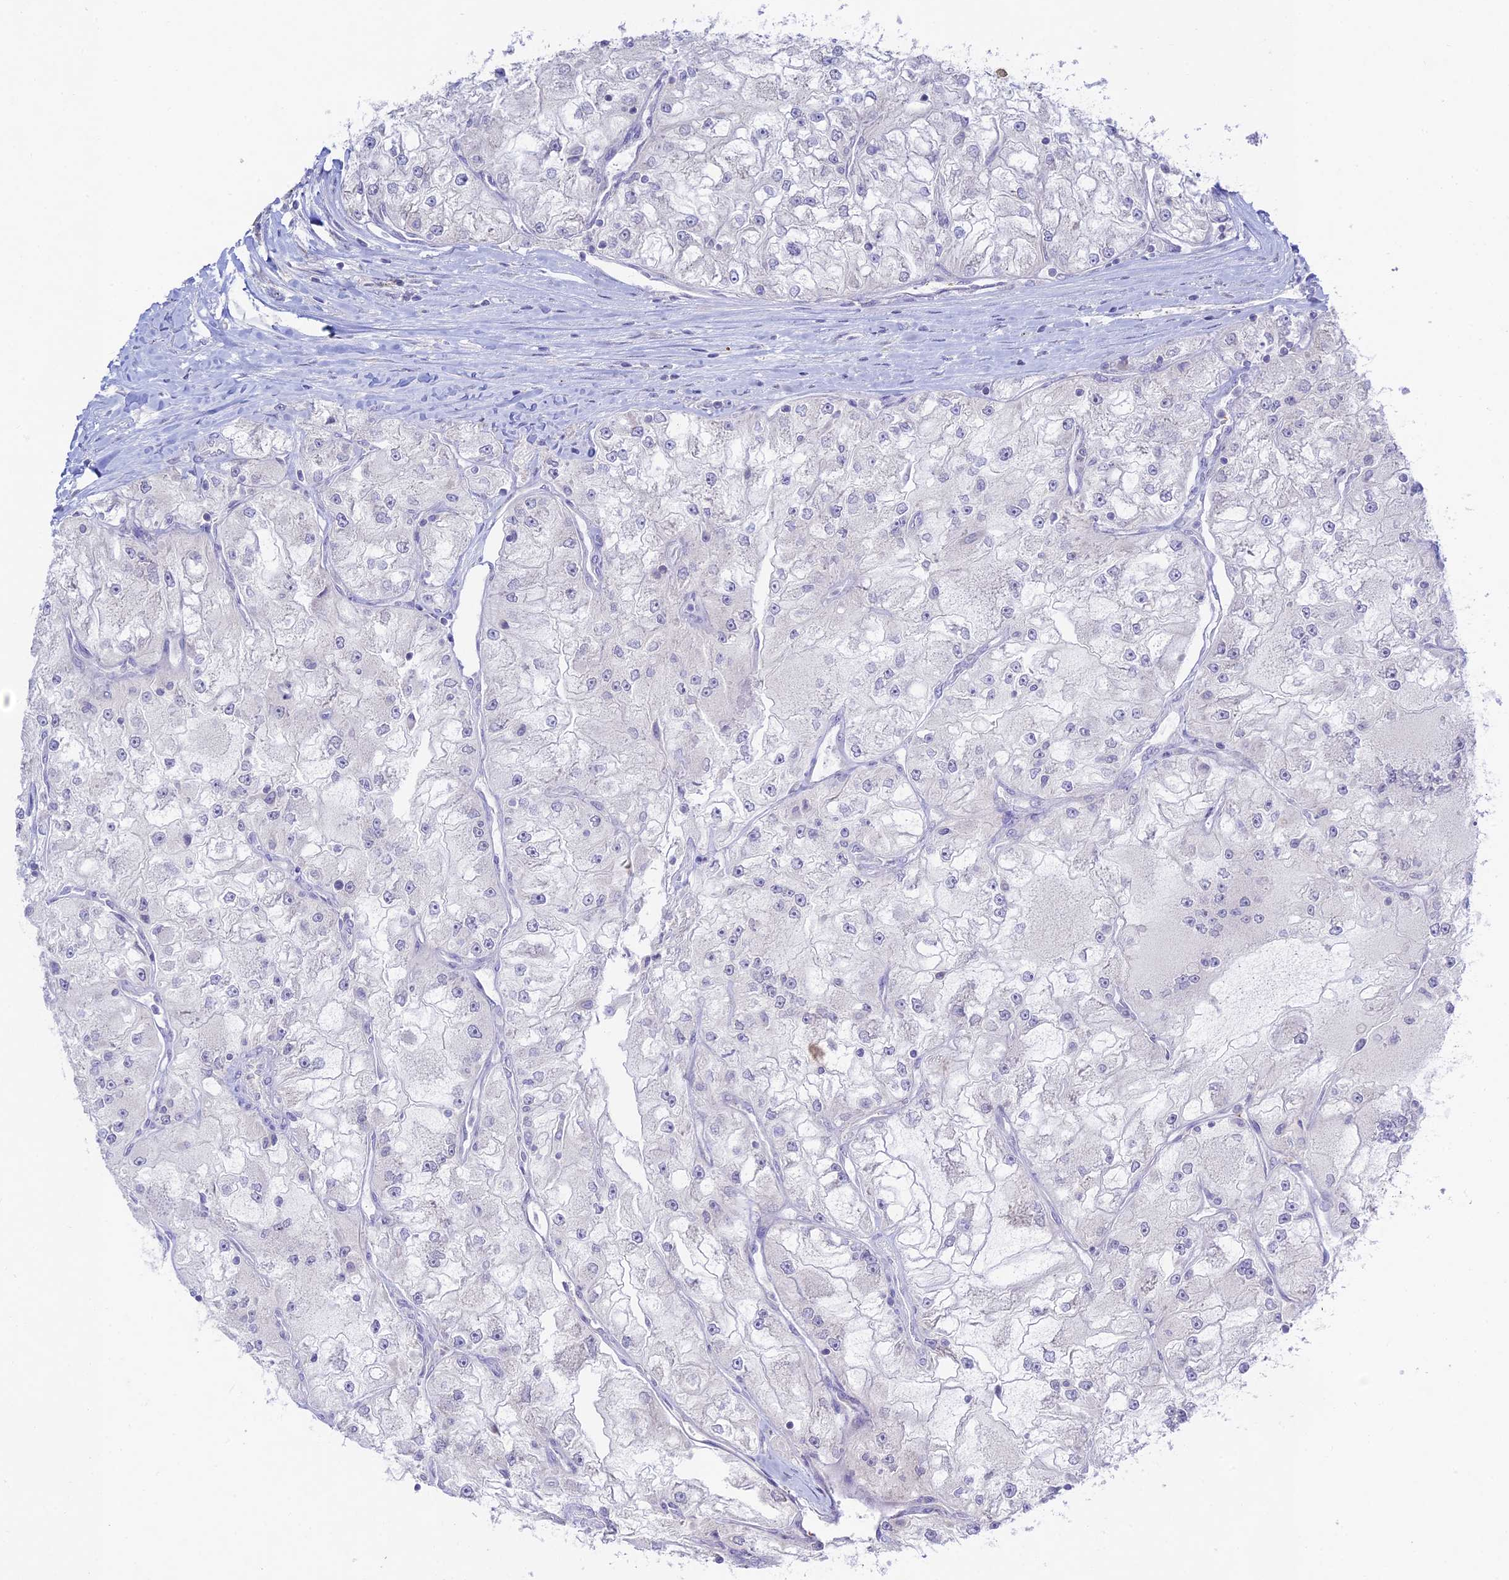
{"staining": {"intensity": "negative", "quantity": "none", "location": "none"}, "tissue": "renal cancer", "cell_type": "Tumor cells", "image_type": "cancer", "snomed": [{"axis": "morphology", "description": "Adenocarcinoma, NOS"}, {"axis": "topography", "description": "Kidney"}], "caption": "This is an immunohistochemistry photomicrograph of human renal cancer. There is no staining in tumor cells.", "gene": "TMEM40", "patient": {"sex": "female", "age": 72}}